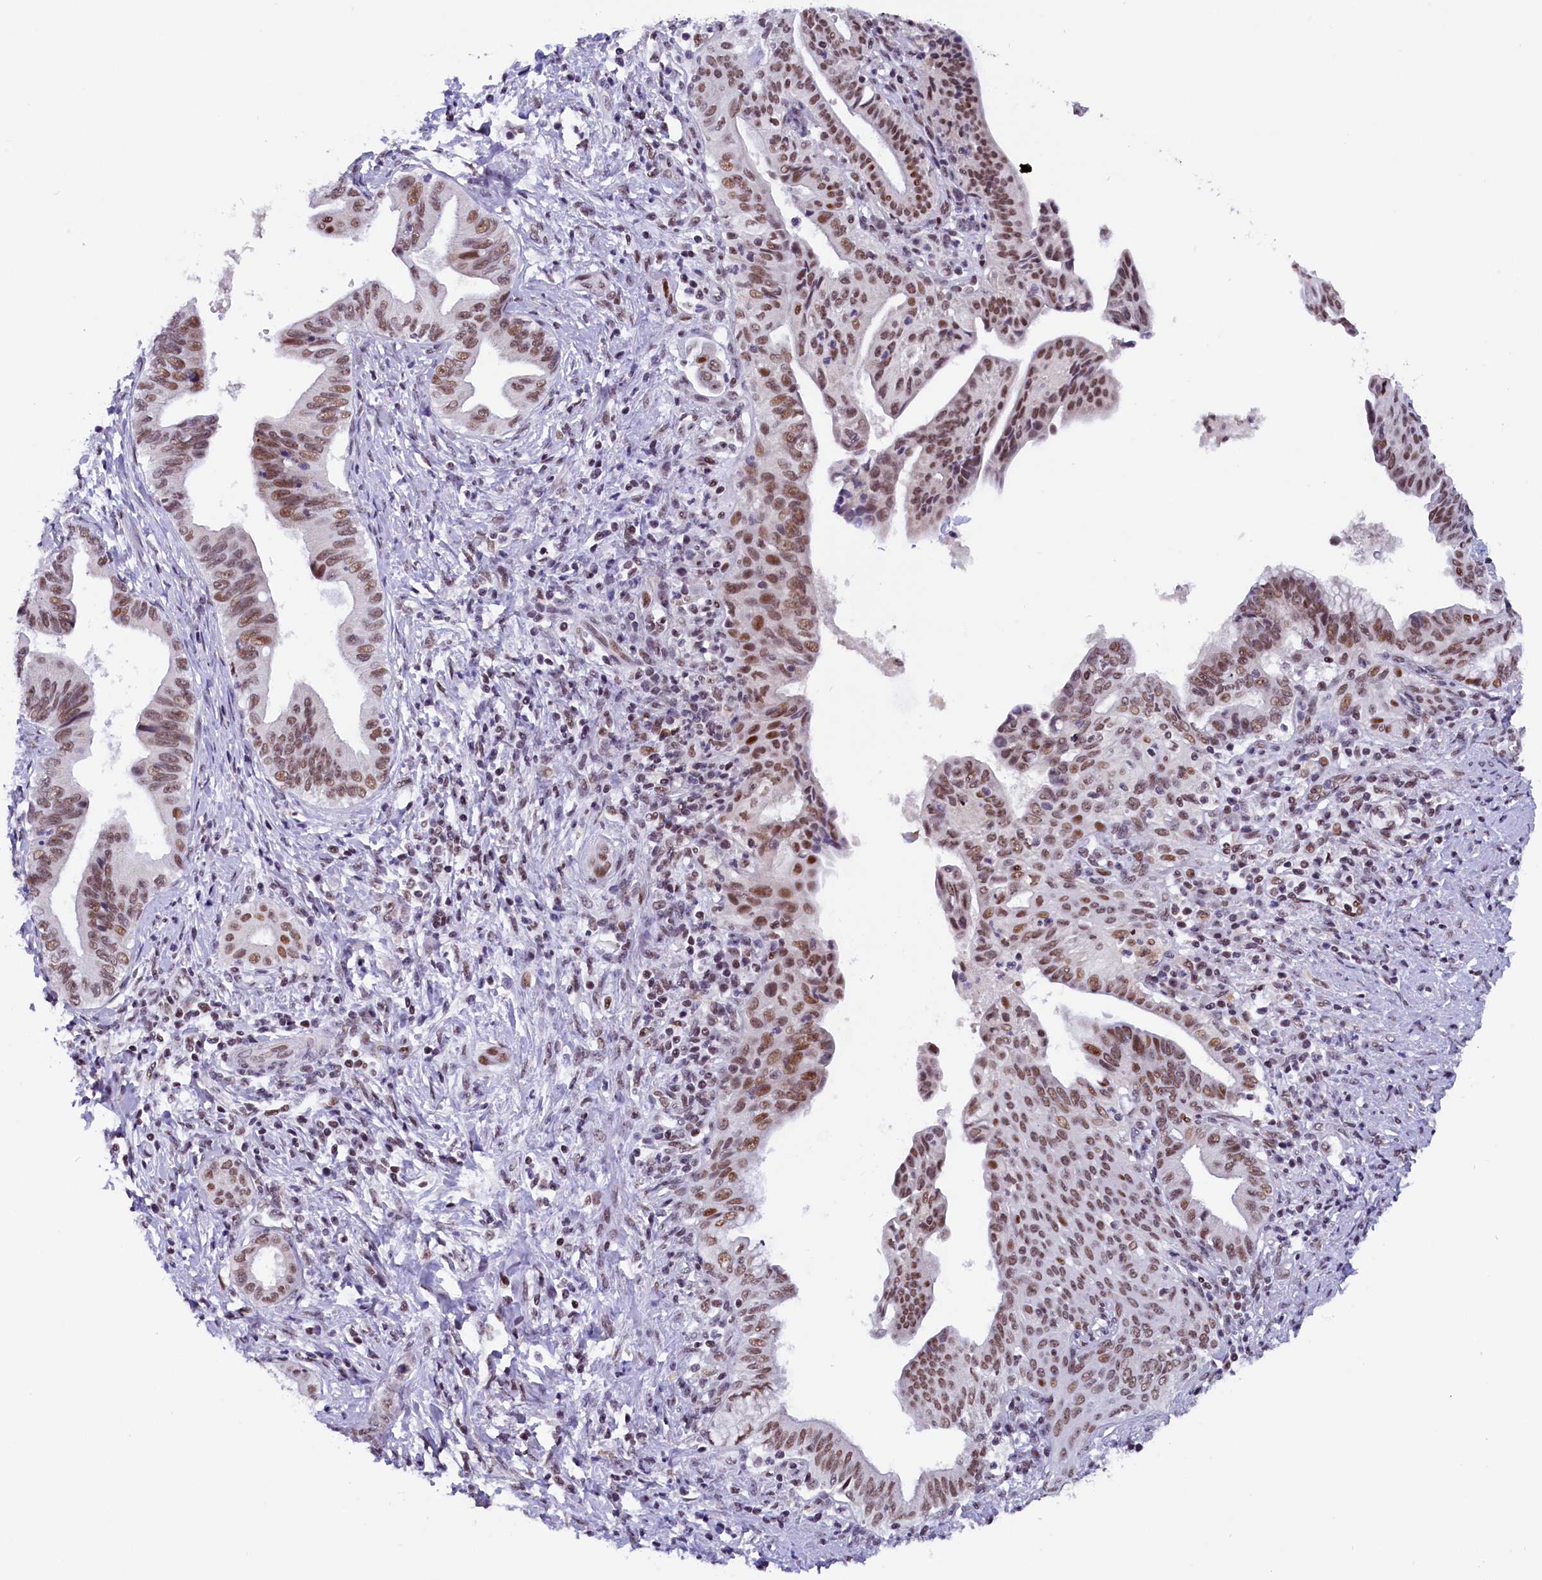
{"staining": {"intensity": "moderate", "quantity": ">75%", "location": "nuclear"}, "tissue": "pancreatic cancer", "cell_type": "Tumor cells", "image_type": "cancer", "snomed": [{"axis": "morphology", "description": "Adenocarcinoma, NOS"}, {"axis": "topography", "description": "Pancreas"}], "caption": "Immunohistochemical staining of pancreatic cancer displays medium levels of moderate nuclear positivity in about >75% of tumor cells. Using DAB (3,3'-diaminobenzidine) (brown) and hematoxylin (blue) stains, captured at high magnification using brightfield microscopy.", "gene": "CDYL2", "patient": {"sex": "female", "age": 55}}